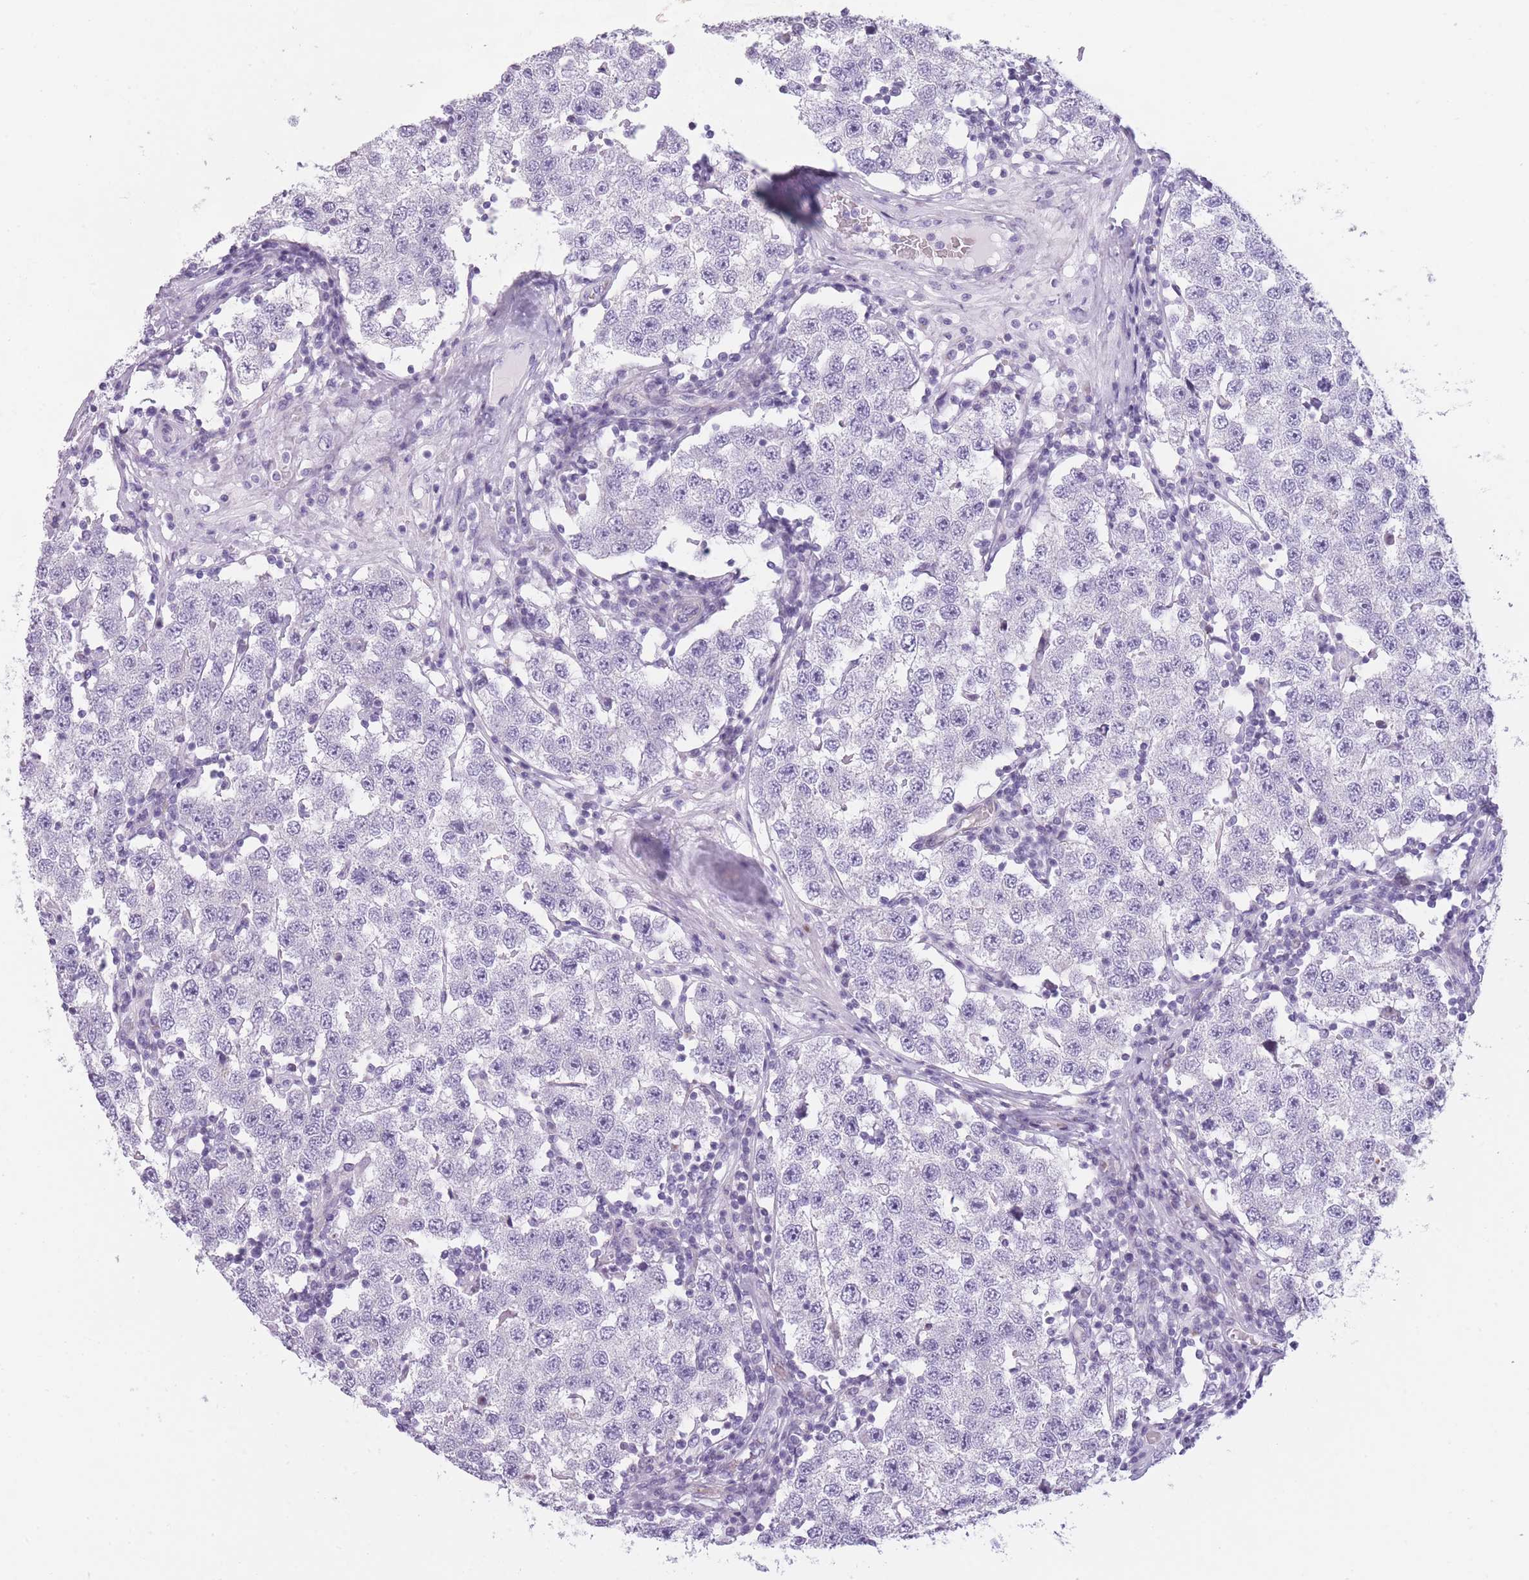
{"staining": {"intensity": "negative", "quantity": "none", "location": "none"}, "tissue": "testis cancer", "cell_type": "Tumor cells", "image_type": "cancer", "snomed": [{"axis": "morphology", "description": "Seminoma, NOS"}, {"axis": "topography", "description": "Testis"}], "caption": "Tumor cells show no significant protein staining in testis seminoma. (DAB immunohistochemistry (IHC), high magnification).", "gene": "GGT1", "patient": {"sex": "male", "age": 34}}